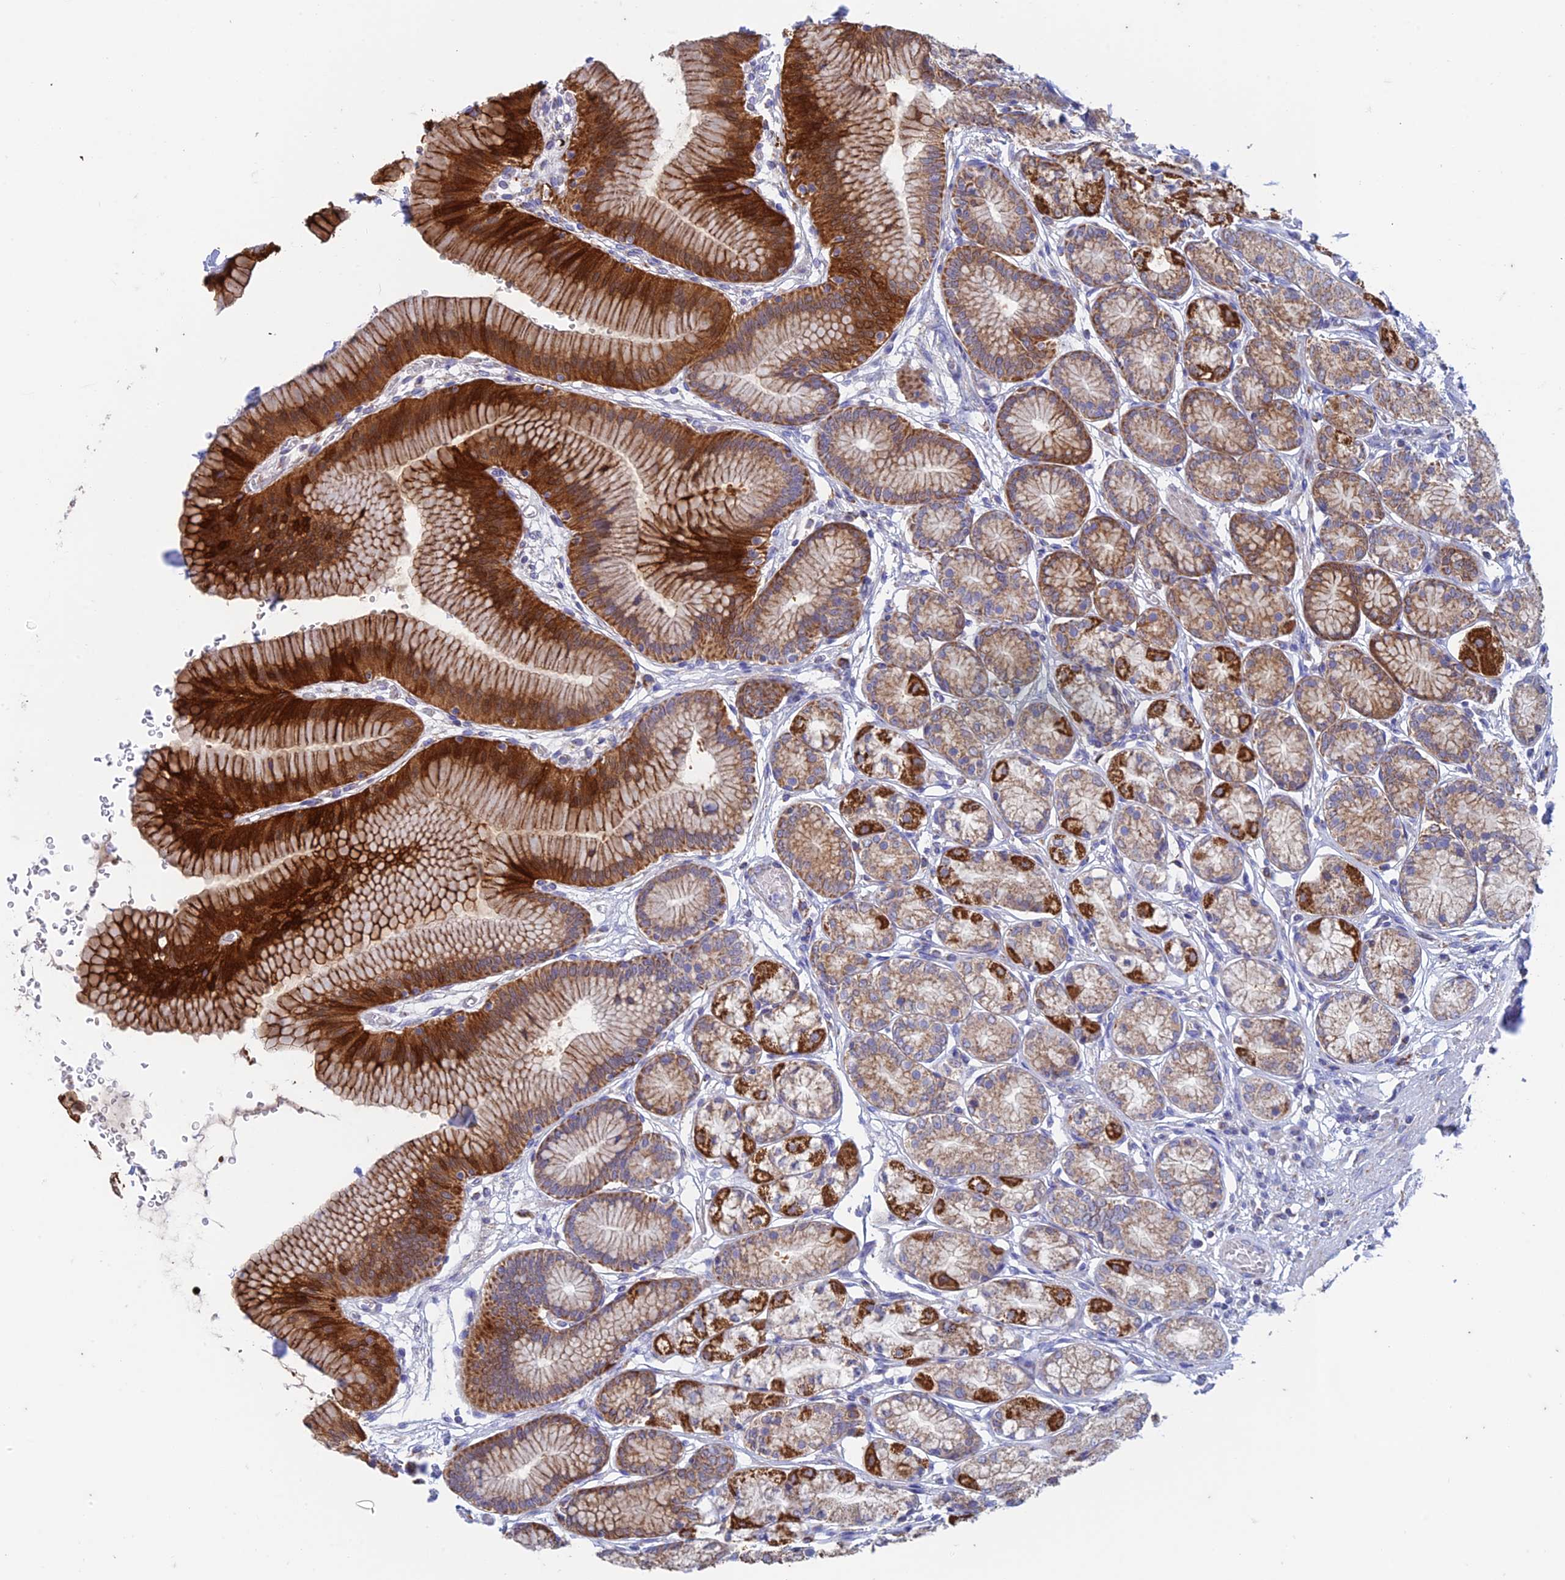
{"staining": {"intensity": "strong", "quantity": "25%-75%", "location": "cytoplasmic/membranous"}, "tissue": "stomach", "cell_type": "Glandular cells", "image_type": "normal", "snomed": [{"axis": "morphology", "description": "Normal tissue, NOS"}, {"axis": "morphology", "description": "Adenocarcinoma, NOS"}, {"axis": "morphology", "description": "Adenocarcinoma, High grade"}, {"axis": "topography", "description": "Stomach, upper"}, {"axis": "topography", "description": "Stomach"}], "caption": "Immunohistochemistry of normal stomach demonstrates high levels of strong cytoplasmic/membranous positivity in approximately 25%-75% of glandular cells. The staining was performed using DAB (3,3'-diaminobenzidine) to visualize the protein expression in brown, while the nuclei were stained in blue with hematoxylin (Magnification: 20x).", "gene": "ZNF181", "patient": {"sex": "female", "age": 65}}